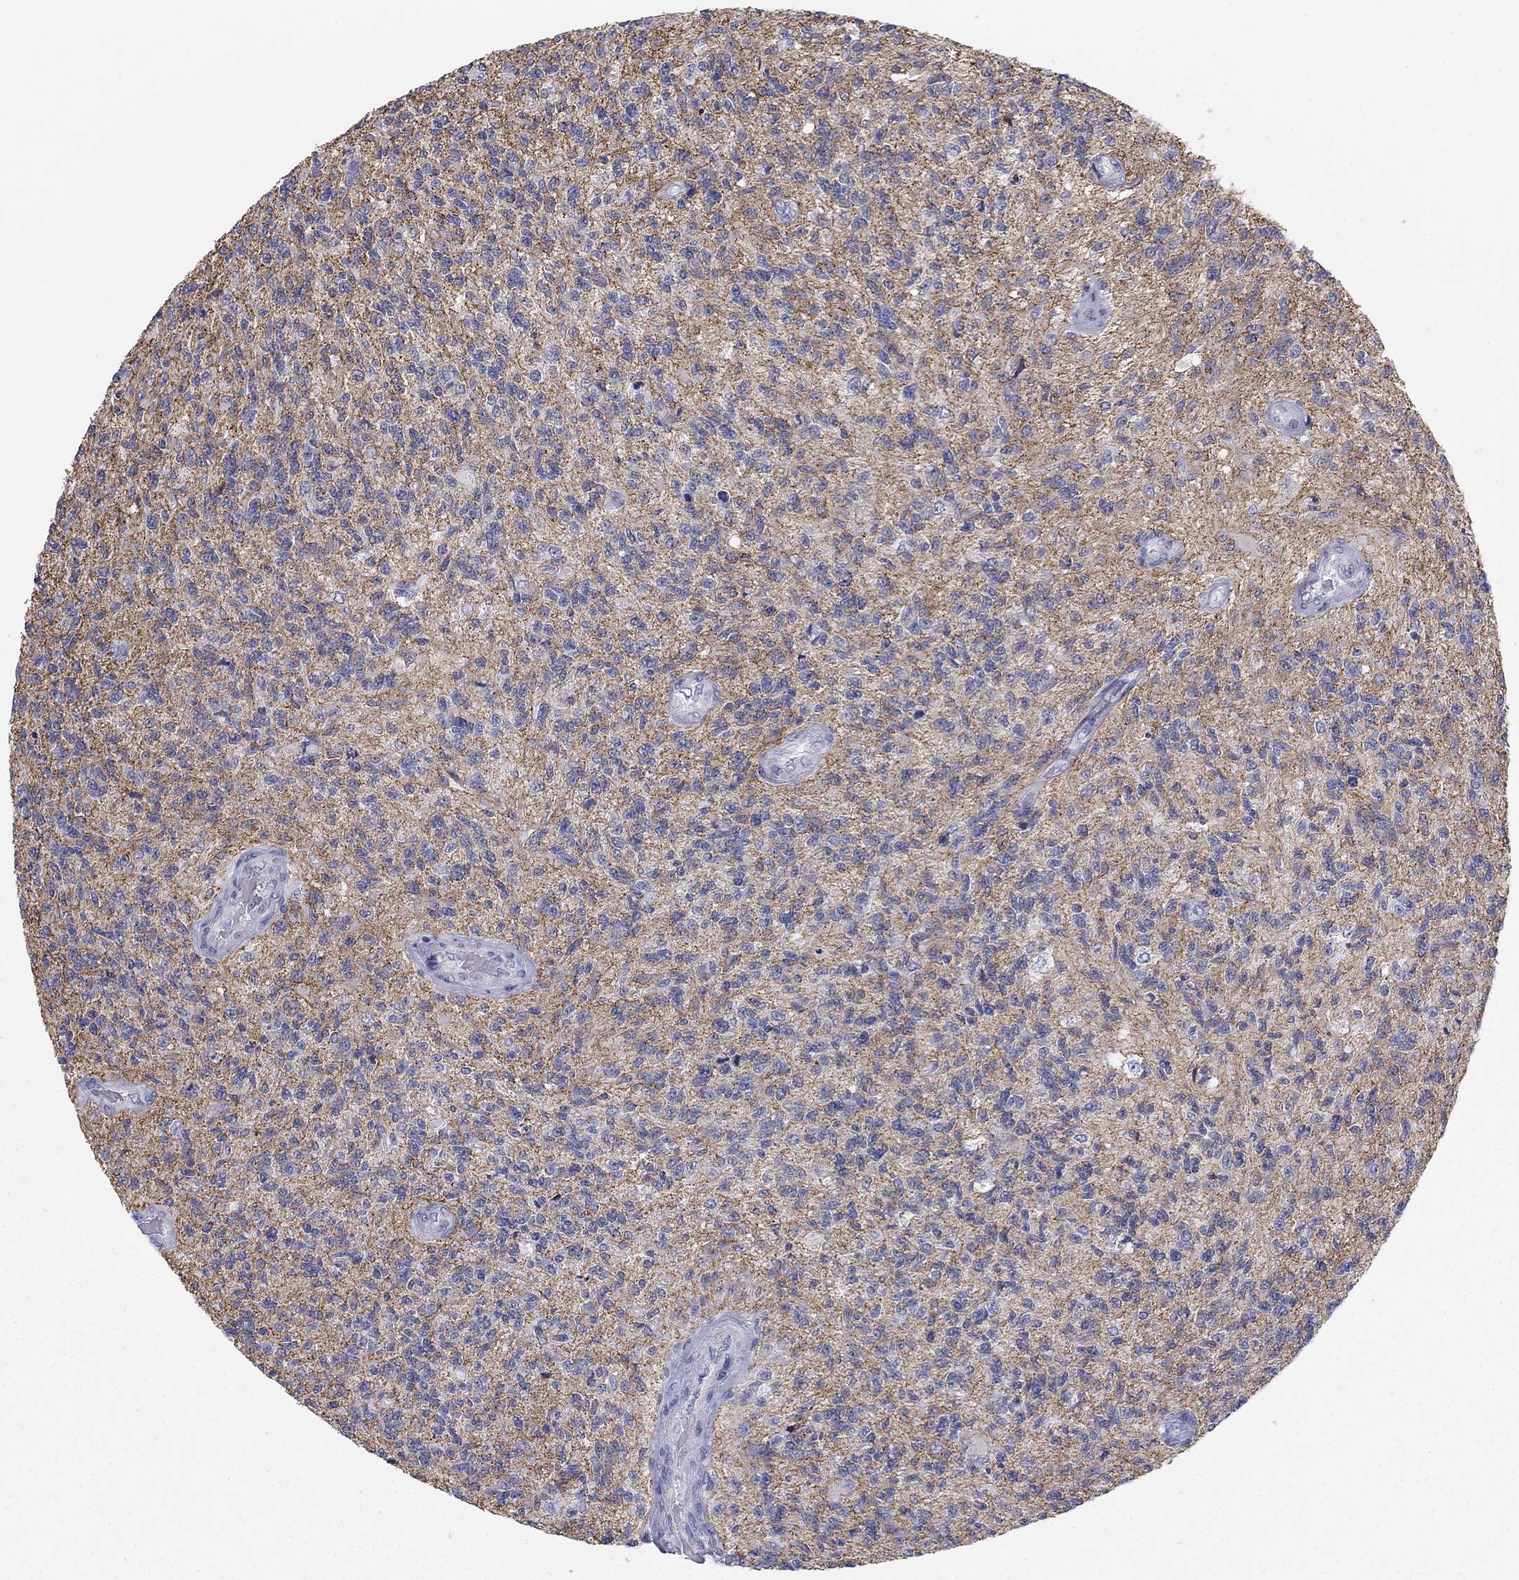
{"staining": {"intensity": "moderate", "quantity": ">75%", "location": "cytoplasmic/membranous"}, "tissue": "glioma", "cell_type": "Tumor cells", "image_type": "cancer", "snomed": [{"axis": "morphology", "description": "Glioma, malignant, High grade"}, {"axis": "topography", "description": "Brain"}], "caption": "Immunohistochemistry (DAB) staining of human high-grade glioma (malignant) exhibits moderate cytoplasmic/membranous protein expression in approximately >75% of tumor cells.", "gene": "SEPTIN3", "patient": {"sex": "male", "age": 56}}